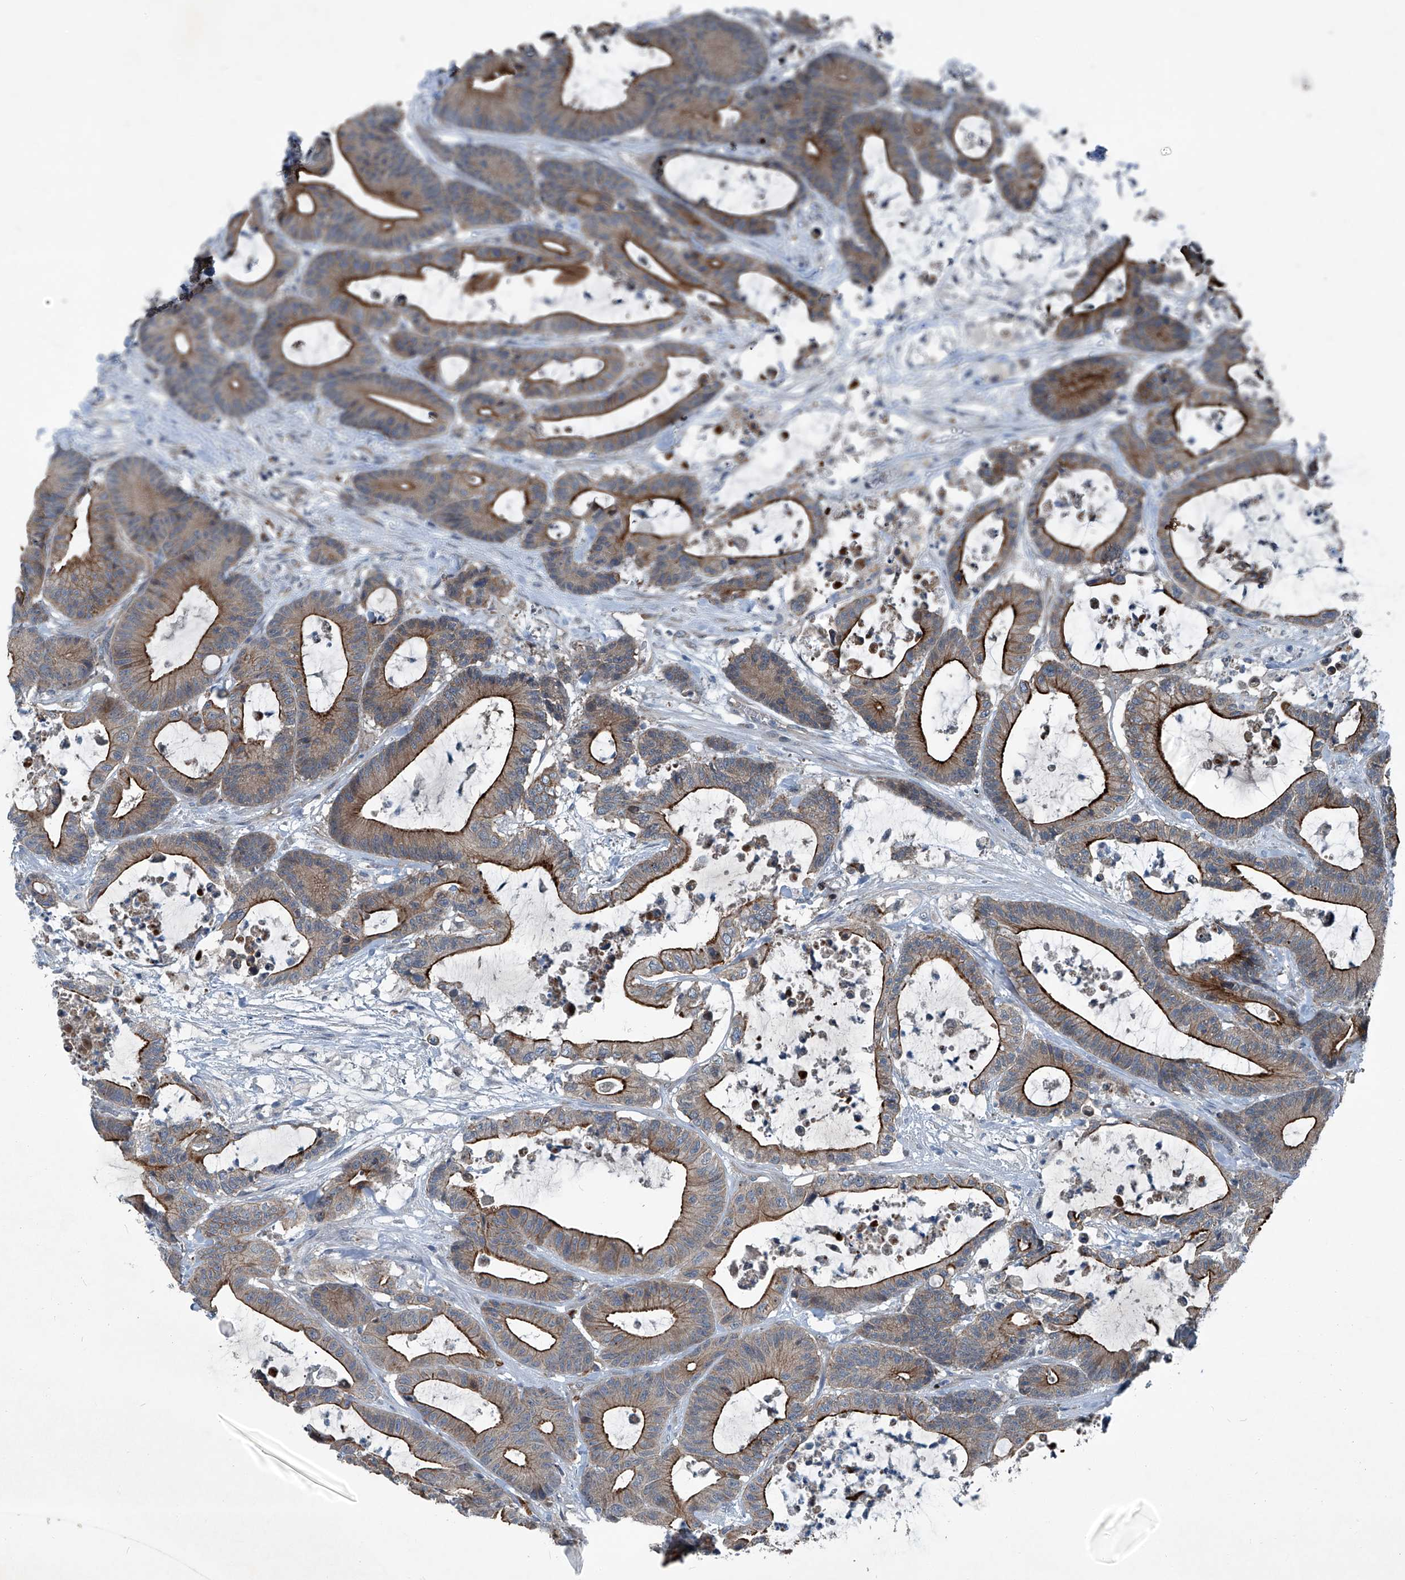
{"staining": {"intensity": "moderate", "quantity": "25%-75%", "location": "cytoplasmic/membranous"}, "tissue": "colorectal cancer", "cell_type": "Tumor cells", "image_type": "cancer", "snomed": [{"axis": "morphology", "description": "Adenocarcinoma, NOS"}, {"axis": "topography", "description": "Colon"}], "caption": "Immunohistochemical staining of human adenocarcinoma (colorectal) displays medium levels of moderate cytoplasmic/membranous expression in approximately 25%-75% of tumor cells. (IHC, brightfield microscopy, high magnification).", "gene": "SENP2", "patient": {"sex": "female", "age": 84}}